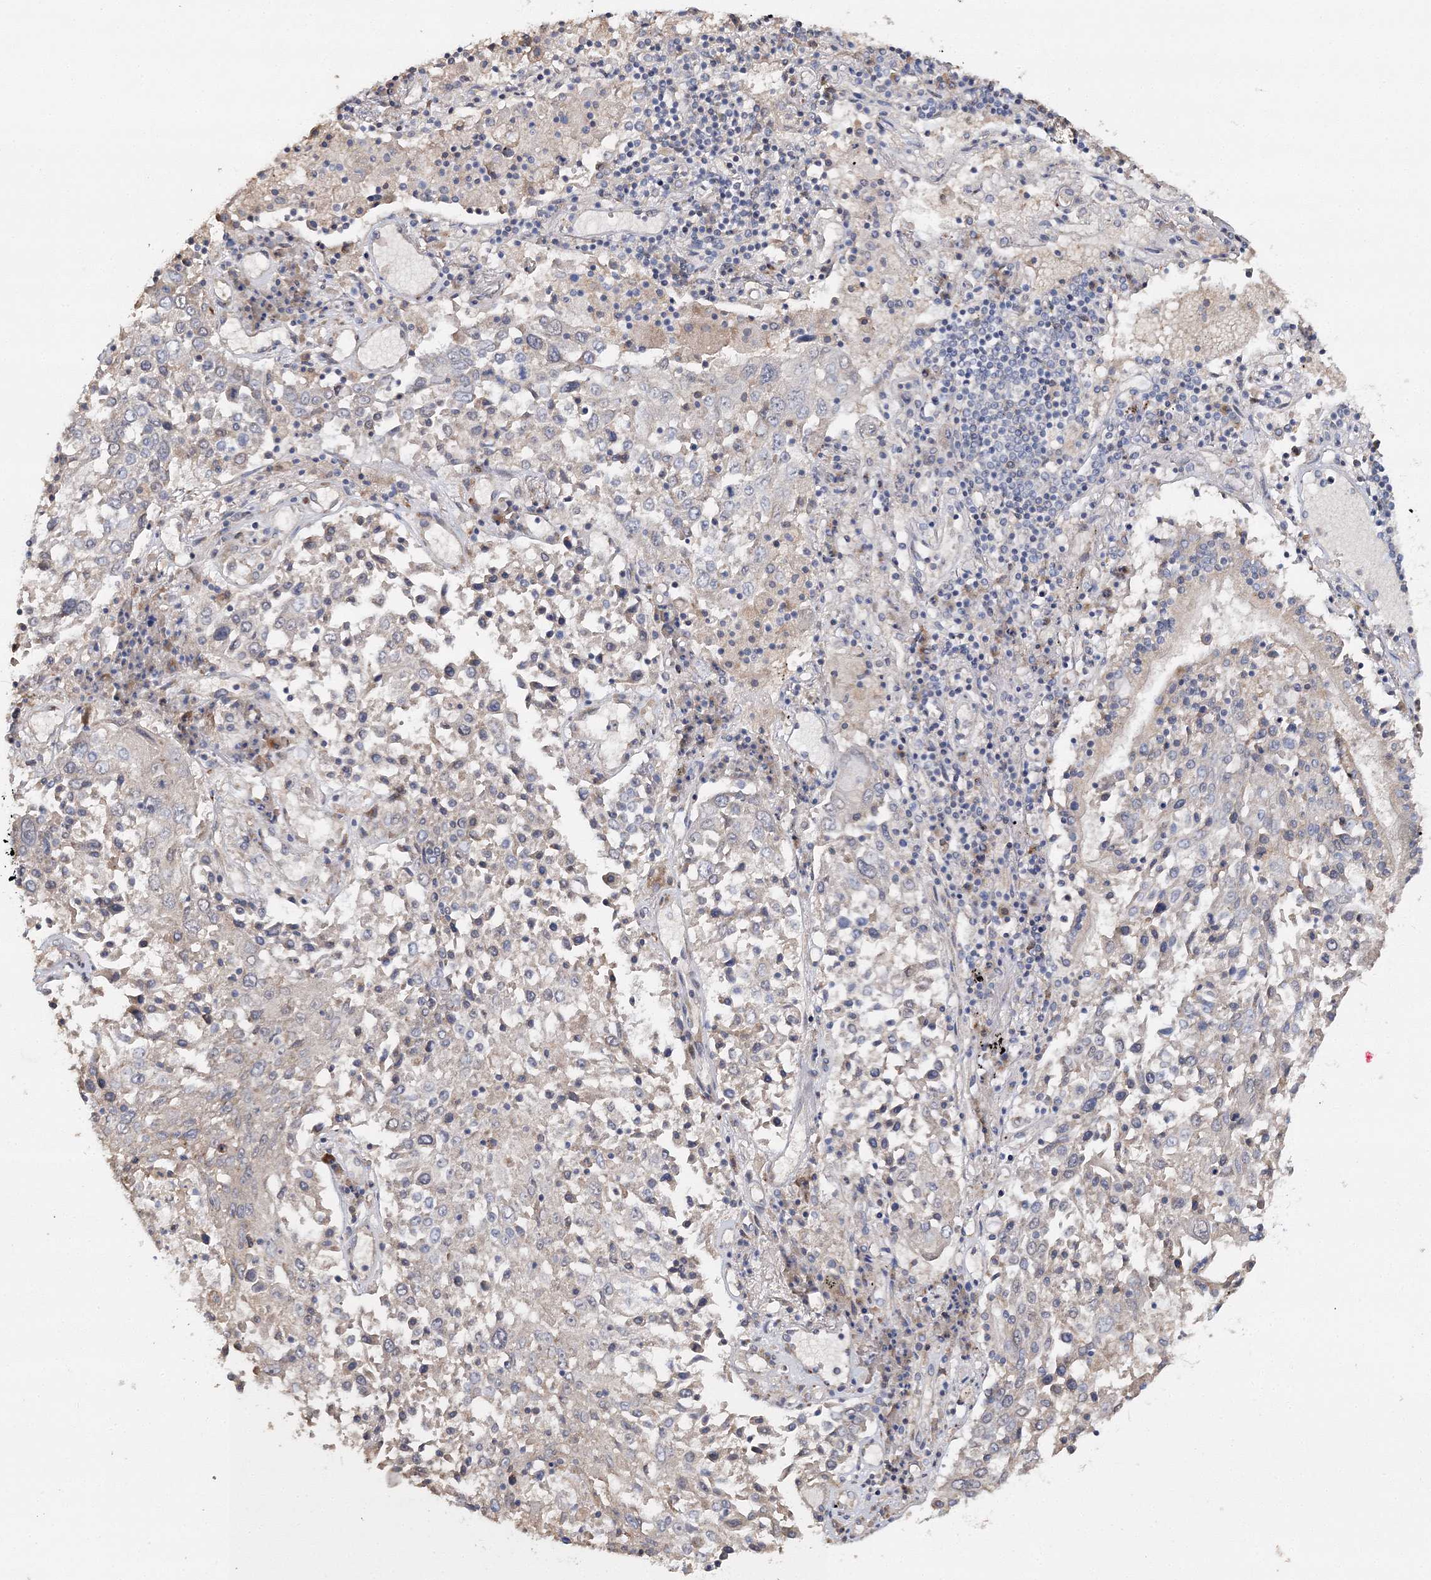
{"staining": {"intensity": "negative", "quantity": "none", "location": "none"}, "tissue": "lung cancer", "cell_type": "Tumor cells", "image_type": "cancer", "snomed": [{"axis": "morphology", "description": "Squamous cell carcinoma, NOS"}, {"axis": "topography", "description": "Lung"}], "caption": "Photomicrograph shows no protein positivity in tumor cells of squamous cell carcinoma (lung) tissue. (Immunohistochemistry (ihc), brightfield microscopy, high magnification).", "gene": "GJB5", "patient": {"sex": "male", "age": 65}}